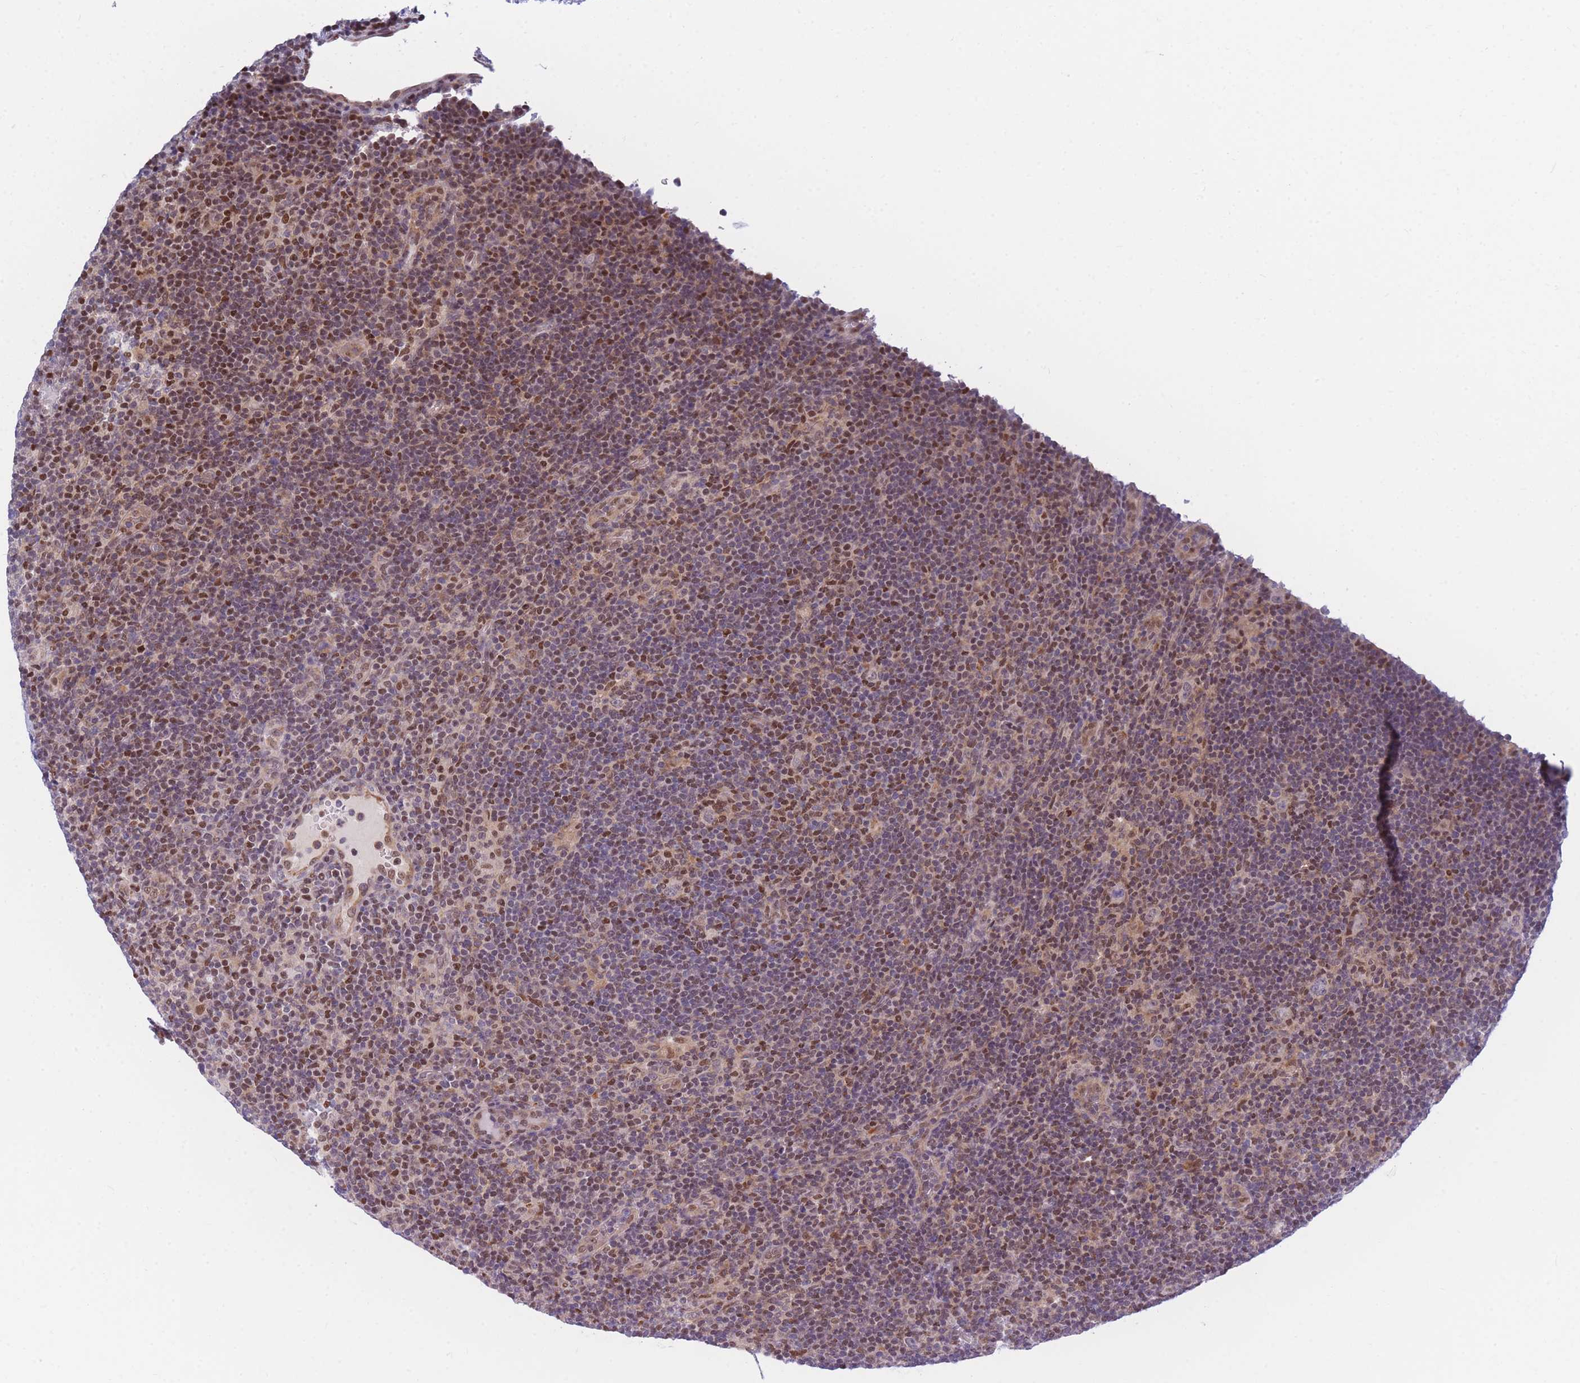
{"staining": {"intensity": "negative", "quantity": "none", "location": "none"}, "tissue": "lymphoma", "cell_type": "Tumor cells", "image_type": "cancer", "snomed": [{"axis": "morphology", "description": "Hodgkin's disease, NOS"}, {"axis": "topography", "description": "Lymph node"}], "caption": "Human Hodgkin's disease stained for a protein using immunohistochemistry (IHC) reveals no staining in tumor cells.", "gene": "CRACD", "patient": {"sex": "female", "age": 57}}